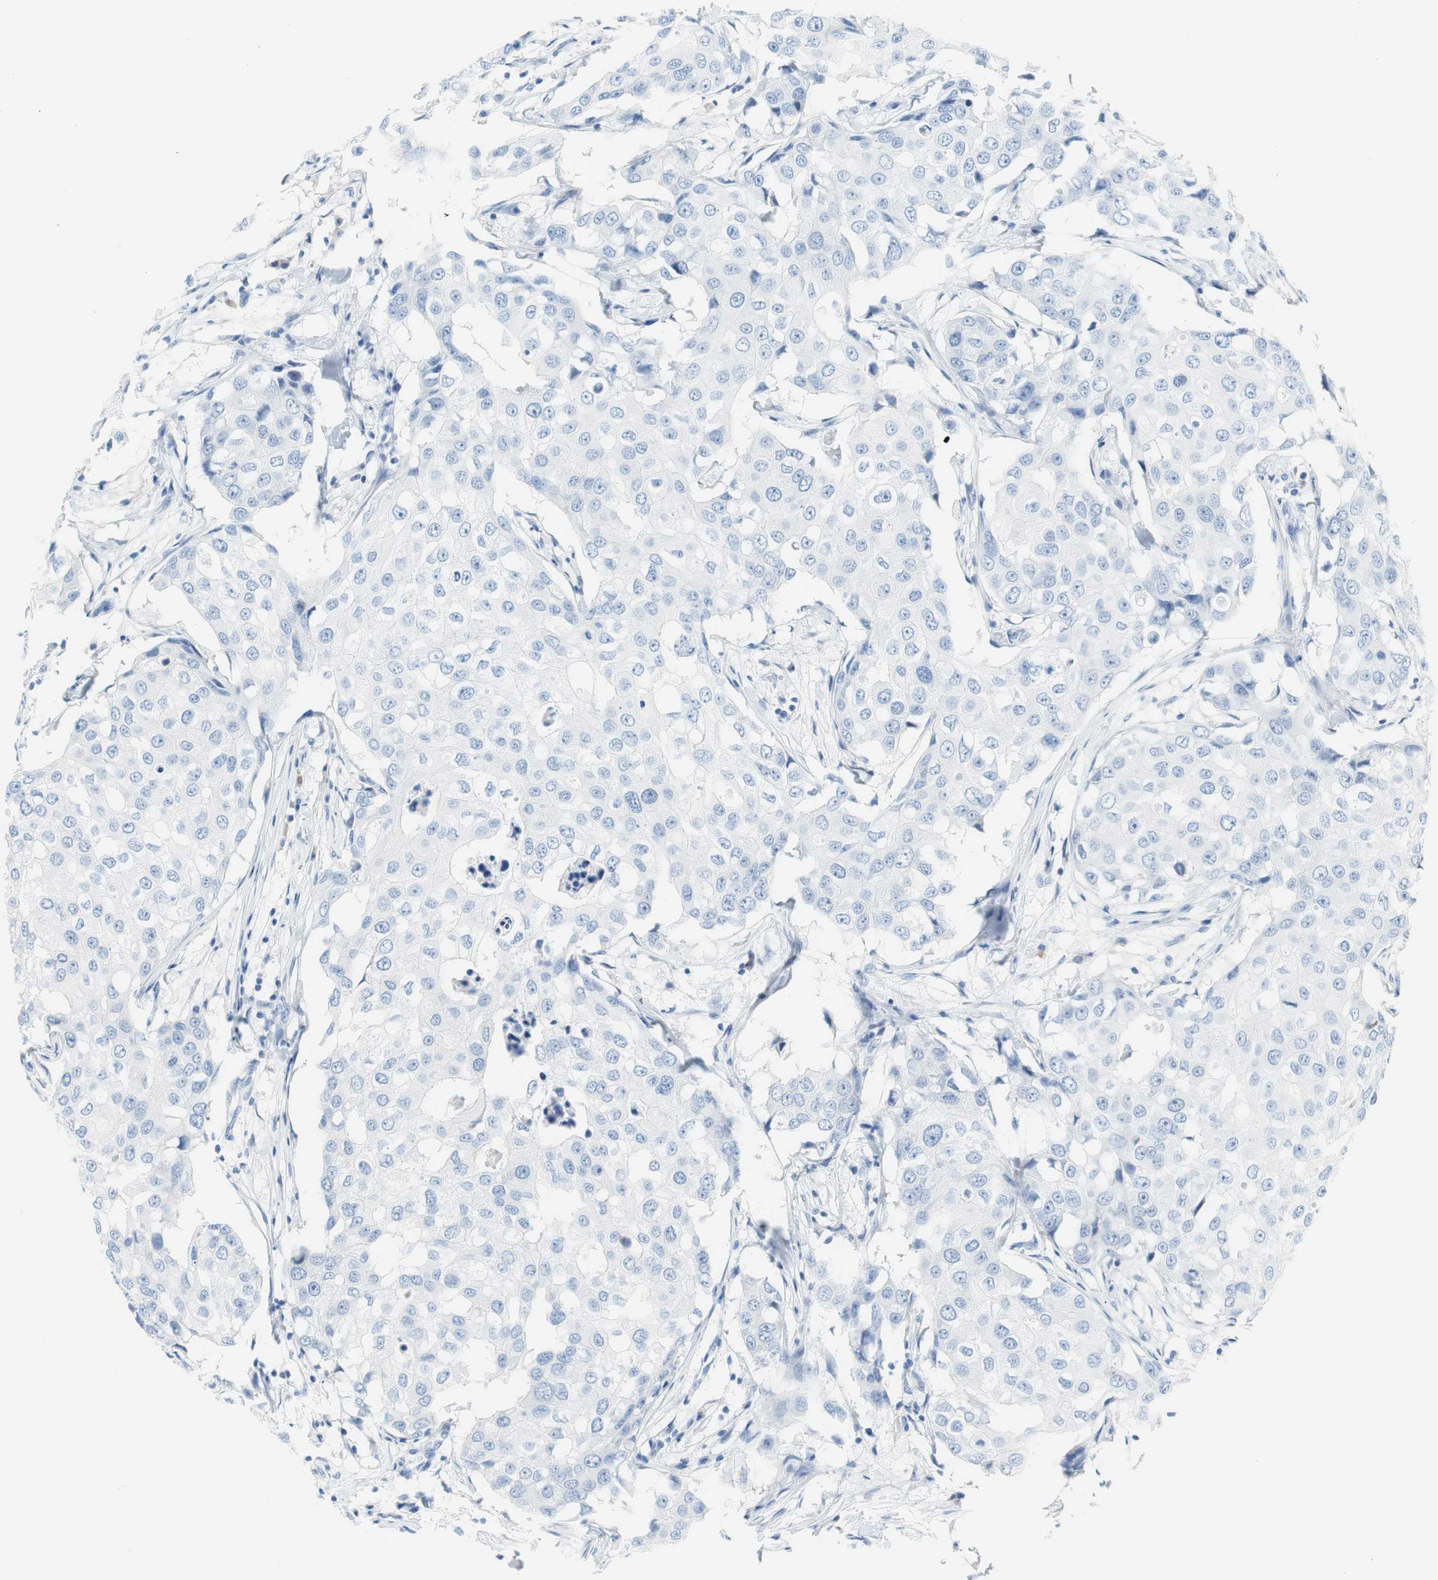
{"staining": {"intensity": "negative", "quantity": "none", "location": "none"}, "tissue": "breast cancer", "cell_type": "Tumor cells", "image_type": "cancer", "snomed": [{"axis": "morphology", "description": "Duct carcinoma"}, {"axis": "topography", "description": "Breast"}], "caption": "Tumor cells are negative for brown protein staining in breast intraductal carcinoma.", "gene": "MYH1", "patient": {"sex": "female", "age": 27}}